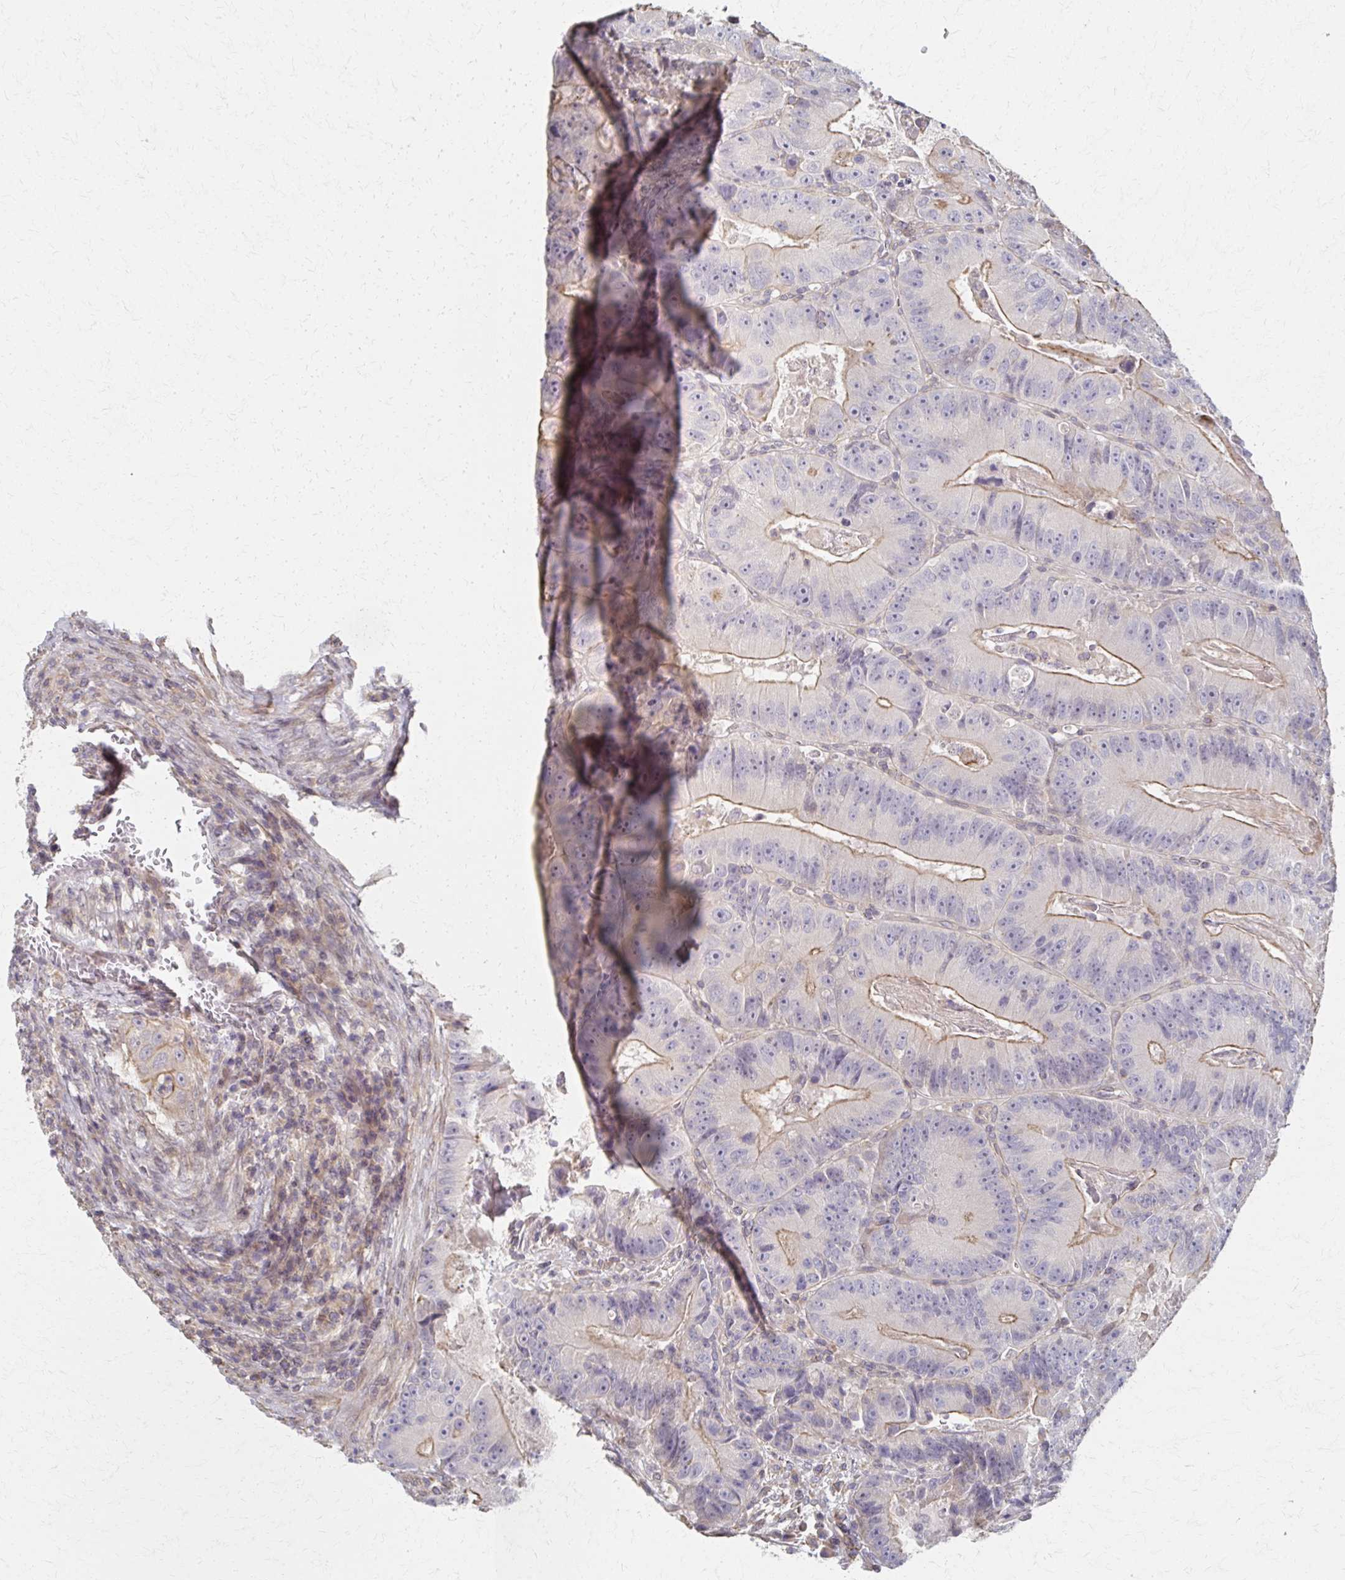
{"staining": {"intensity": "moderate", "quantity": "25%-75%", "location": "cytoplasmic/membranous"}, "tissue": "colorectal cancer", "cell_type": "Tumor cells", "image_type": "cancer", "snomed": [{"axis": "morphology", "description": "Adenocarcinoma, NOS"}, {"axis": "topography", "description": "Colon"}], "caption": "Moderate cytoplasmic/membranous positivity is identified in about 25%-75% of tumor cells in adenocarcinoma (colorectal).", "gene": "EOLA2", "patient": {"sex": "female", "age": 86}}